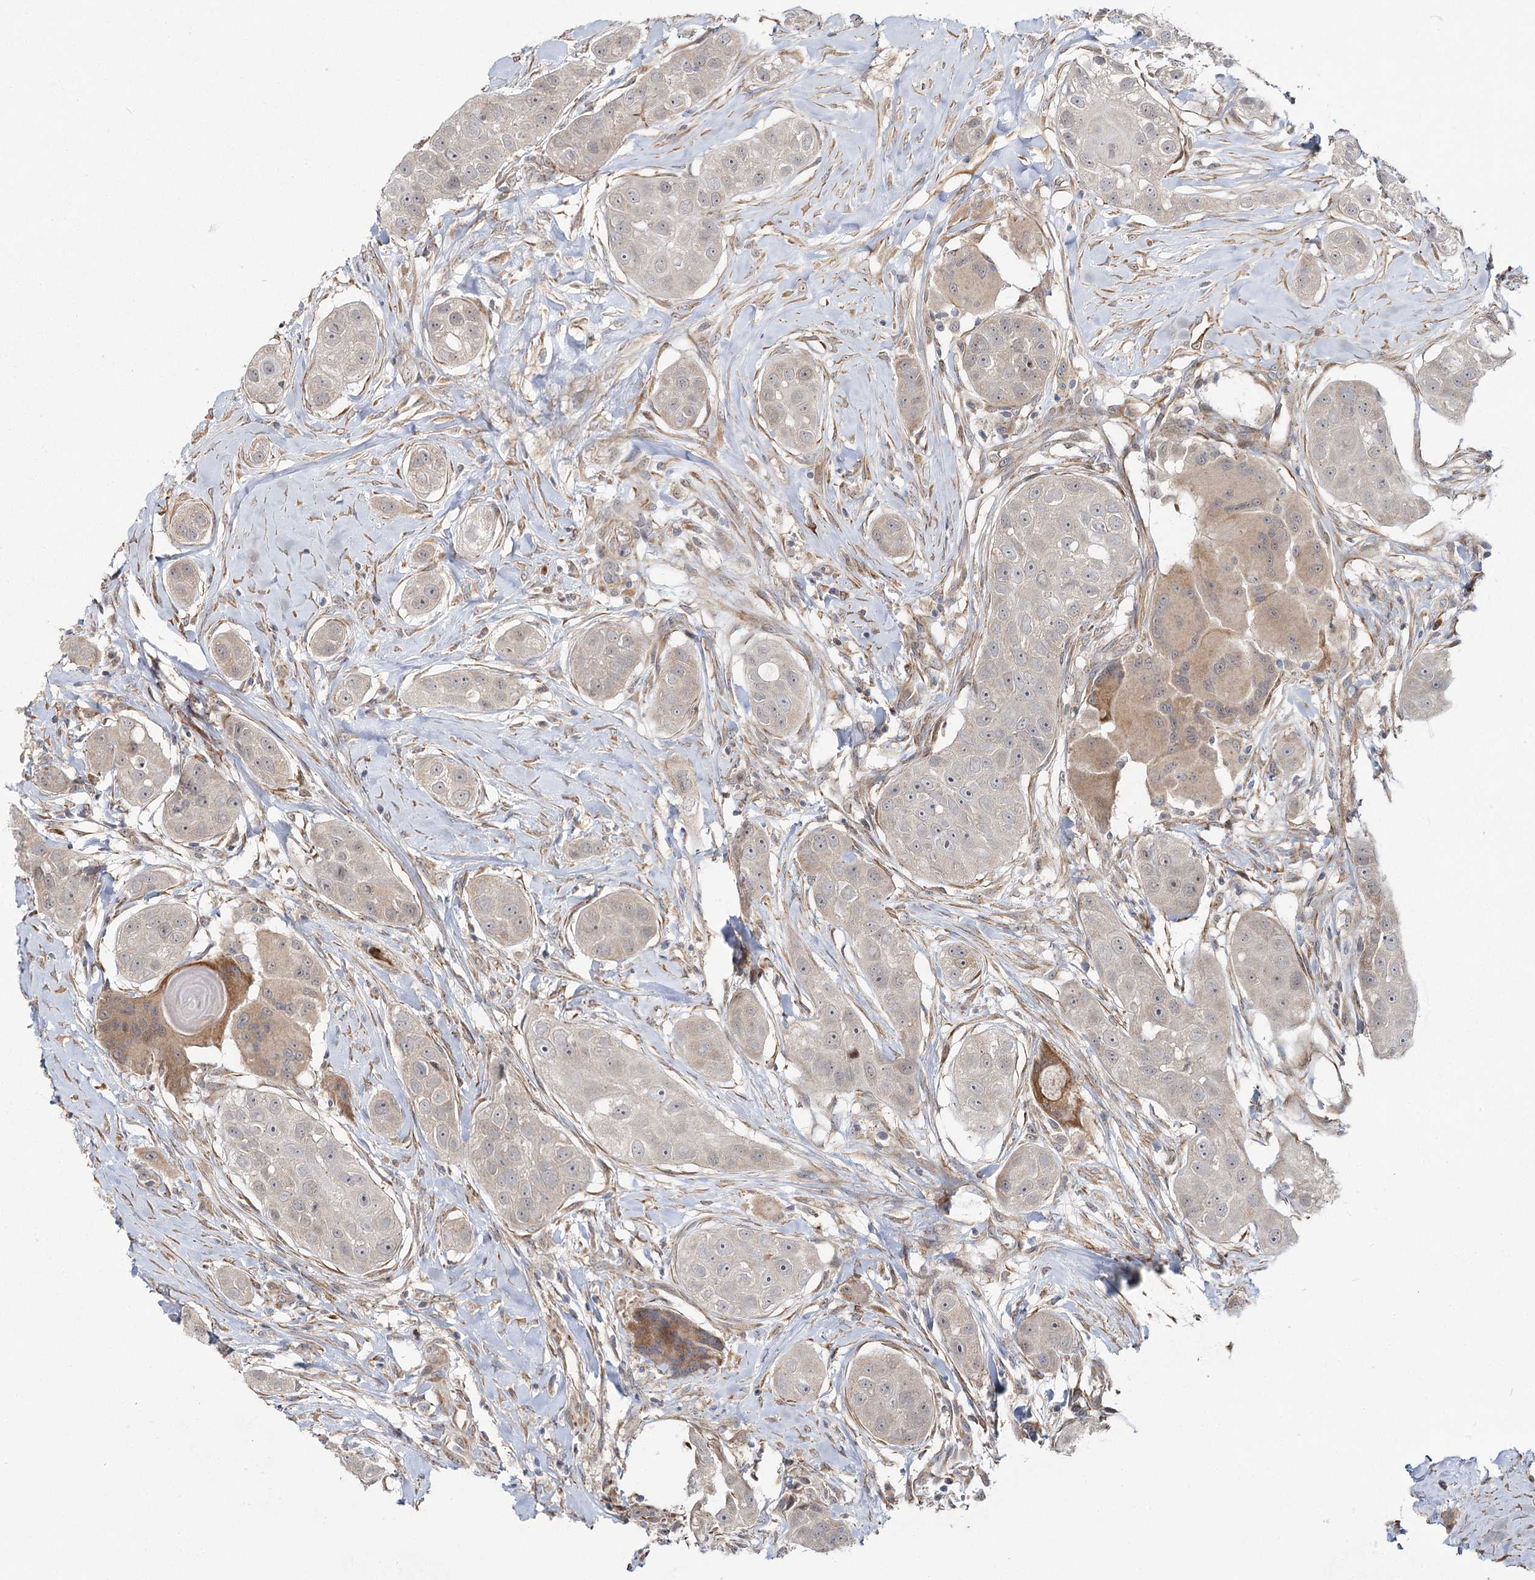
{"staining": {"intensity": "negative", "quantity": "none", "location": "none"}, "tissue": "head and neck cancer", "cell_type": "Tumor cells", "image_type": "cancer", "snomed": [{"axis": "morphology", "description": "Normal tissue, NOS"}, {"axis": "morphology", "description": "Squamous cell carcinoma, NOS"}, {"axis": "topography", "description": "Skeletal muscle"}, {"axis": "topography", "description": "Head-Neck"}], "caption": "The histopathology image shows no significant expression in tumor cells of head and neck cancer. The staining was performed using DAB to visualize the protein expression in brown, while the nuclei were stained in blue with hematoxylin (Magnification: 20x).", "gene": "TBC1D9B", "patient": {"sex": "male", "age": 51}}